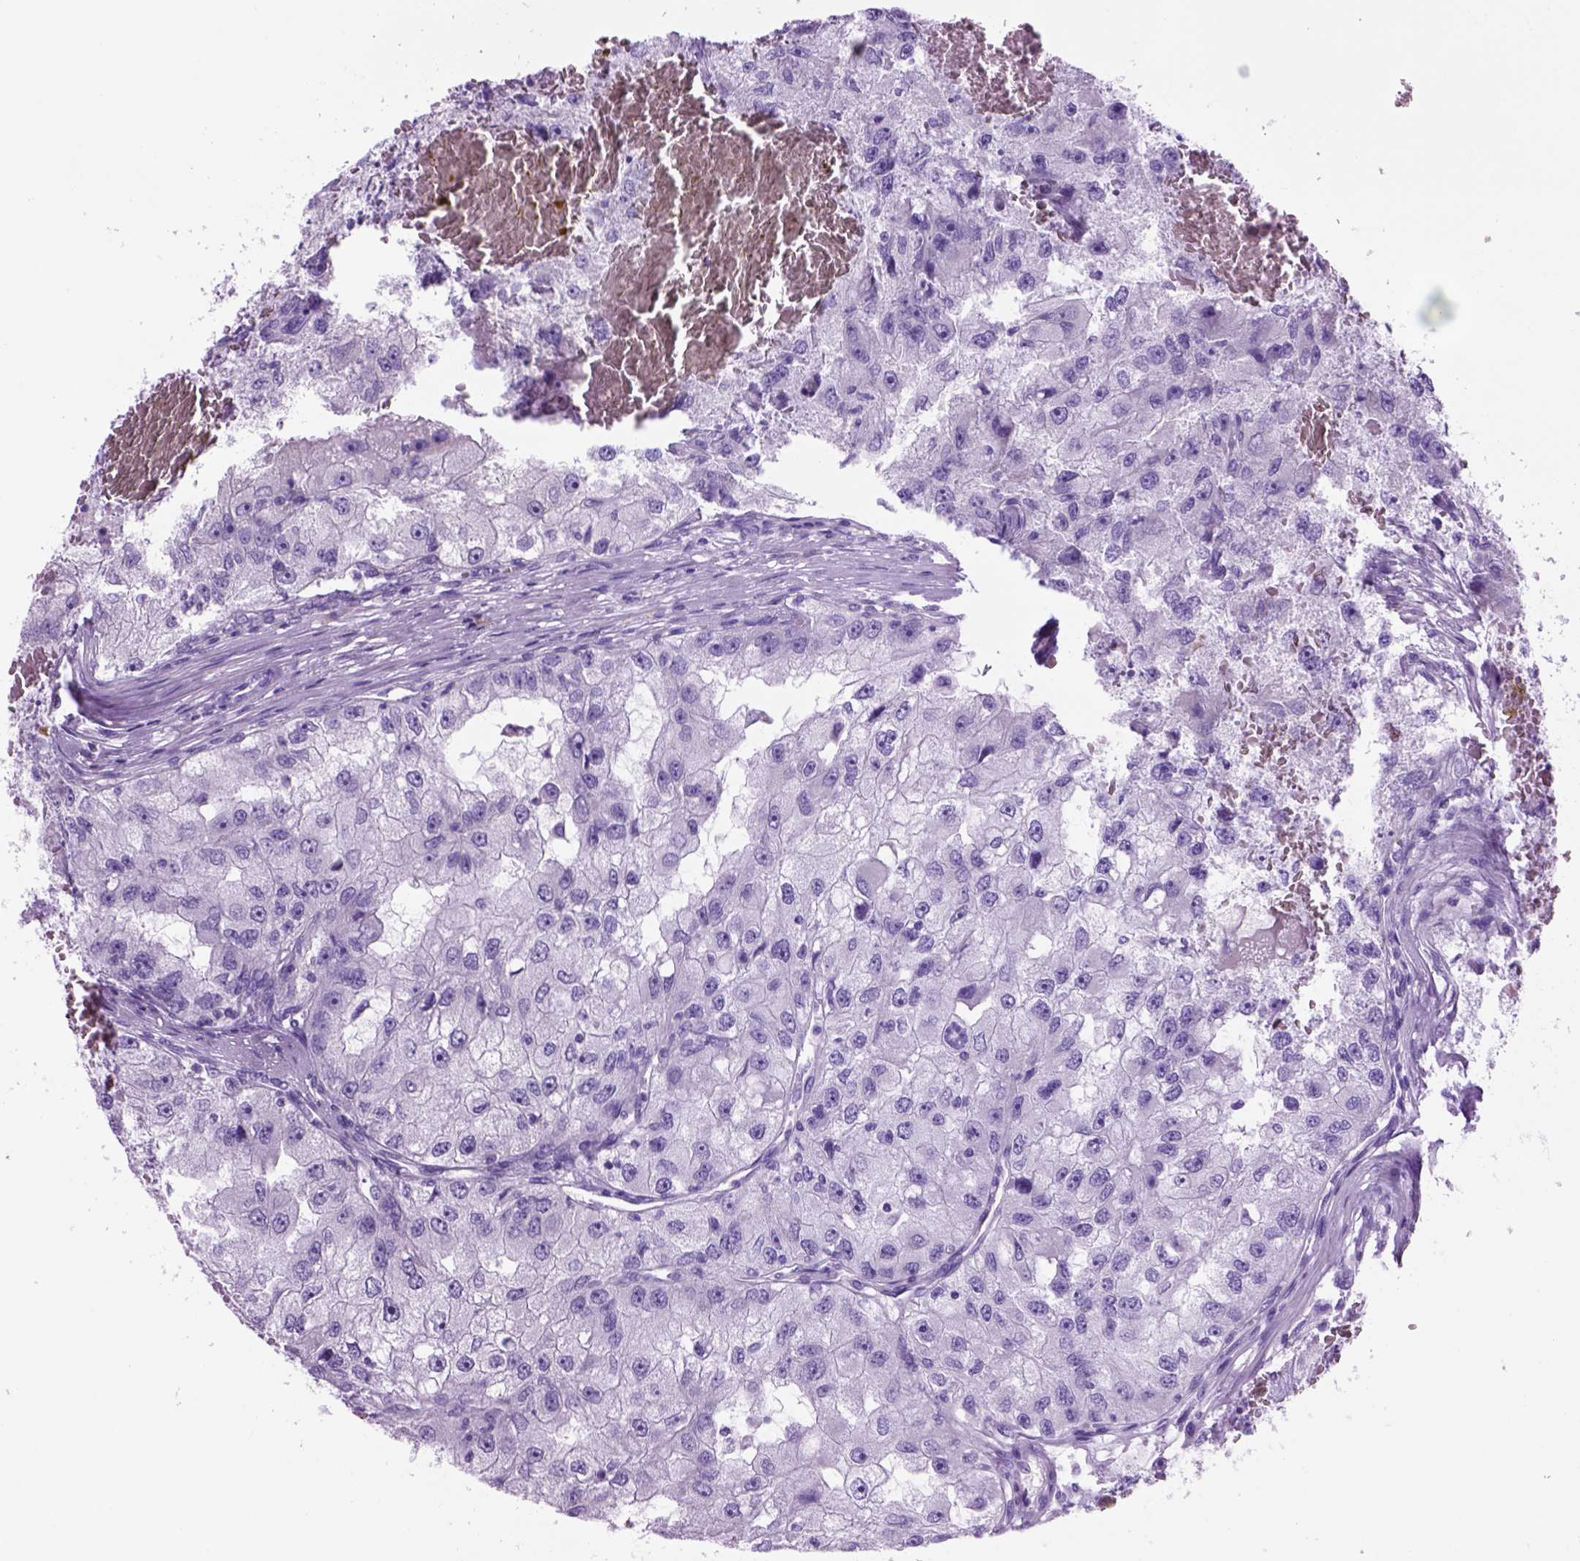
{"staining": {"intensity": "negative", "quantity": "none", "location": "none"}, "tissue": "renal cancer", "cell_type": "Tumor cells", "image_type": "cancer", "snomed": [{"axis": "morphology", "description": "Adenocarcinoma, NOS"}, {"axis": "topography", "description": "Kidney"}], "caption": "There is no significant expression in tumor cells of renal cancer.", "gene": "HHIPL2", "patient": {"sex": "male", "age": 63}}